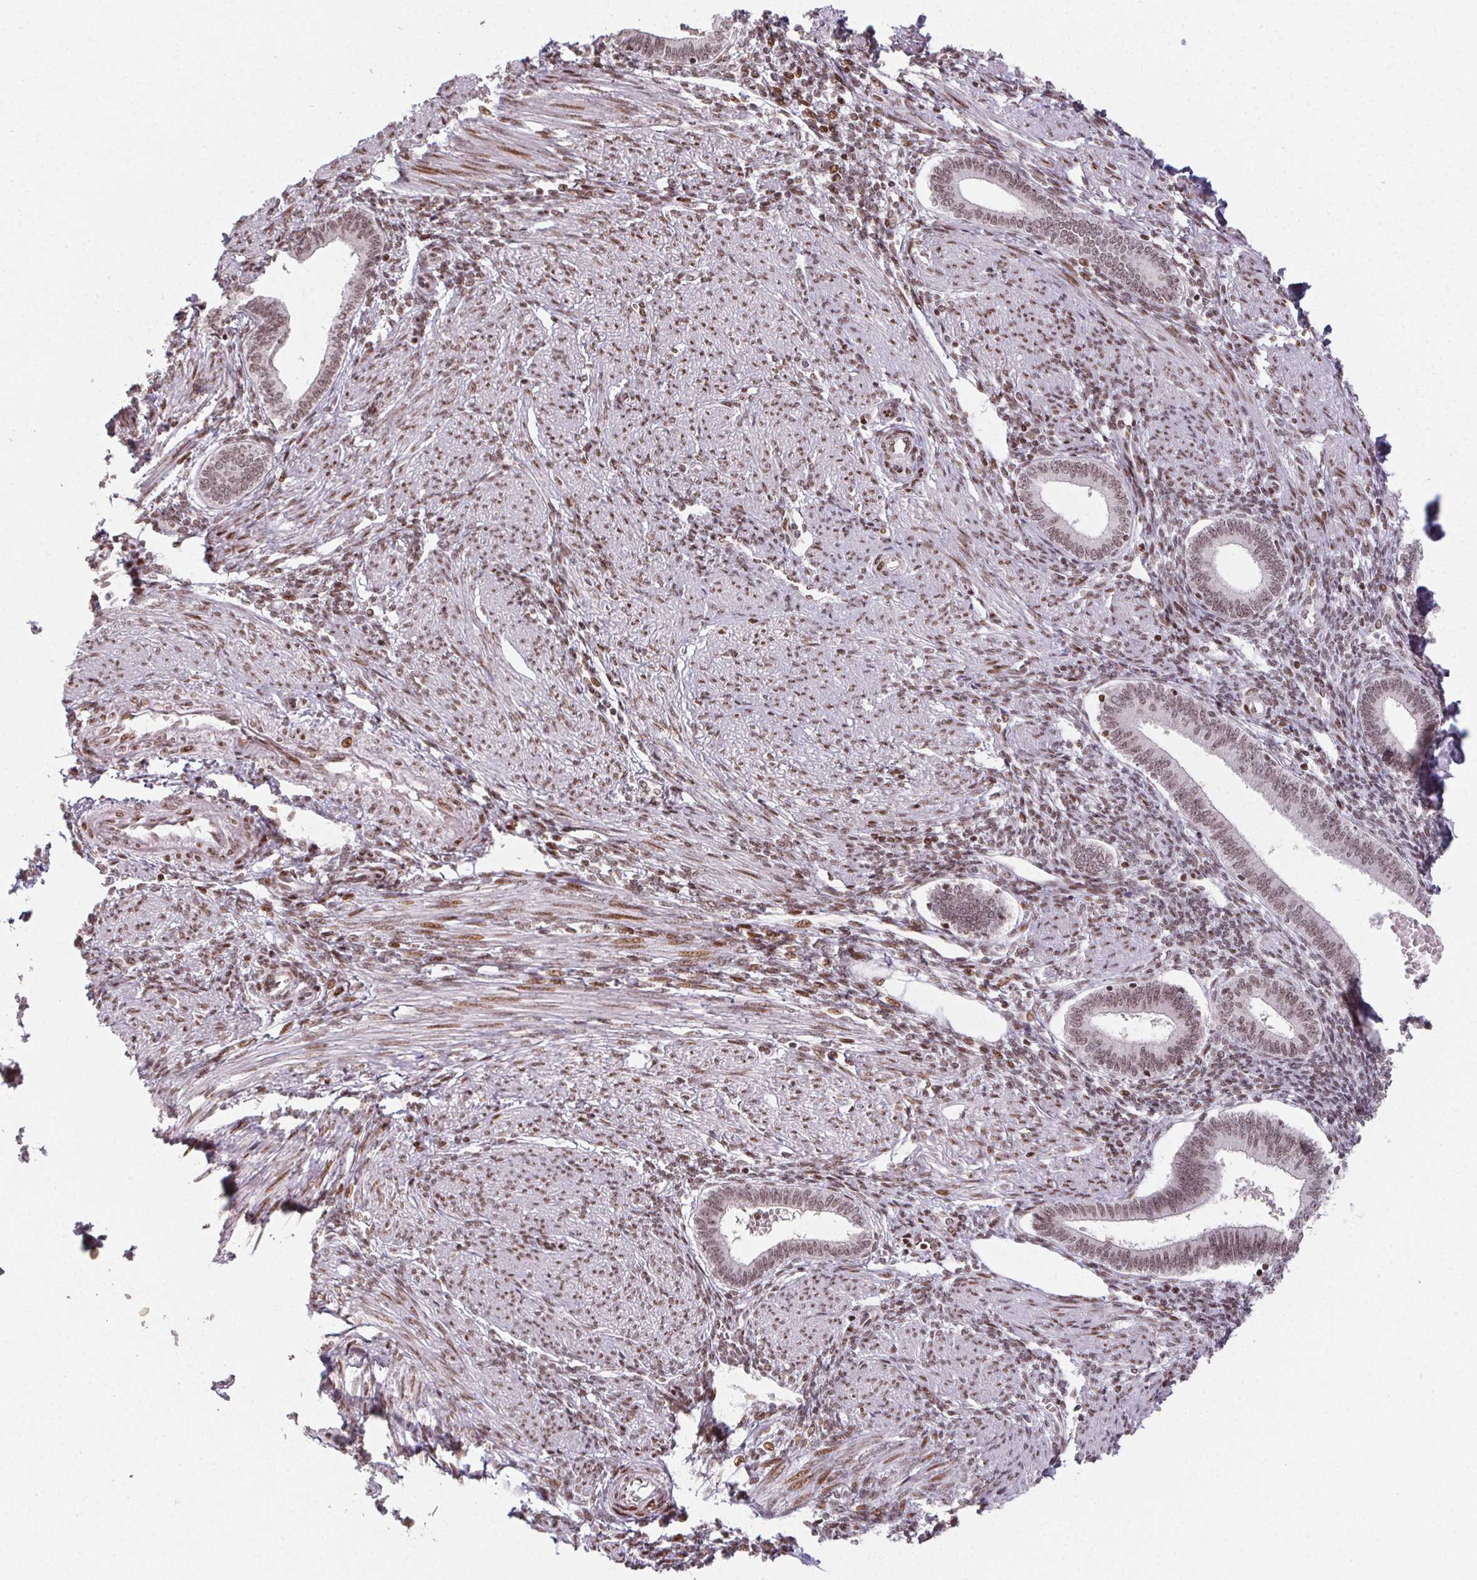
{"staining": {"intensity": "moderate", "quantity": ">75%", "location": "nuclear"}, "tissue": "endometrium", "cell_type": "Cells in endometrial stroma", "image_type": "normal", "snomed": [{"axis": "morphology", "description": "Normal tissue, NOS"}, {"axis": "topography", "description": "Endometrium"}], "caption": "Unremarkable endometrium was stained to show a protein in brown. There is medium levels of moderate nuclear staining in approximately >75% of cells in endometrial stroma. The protein is shown in brown color, while the nuclei are stained blue.", "gene": "KMT2A", "patient": {"sex": "female", "age": 42}}